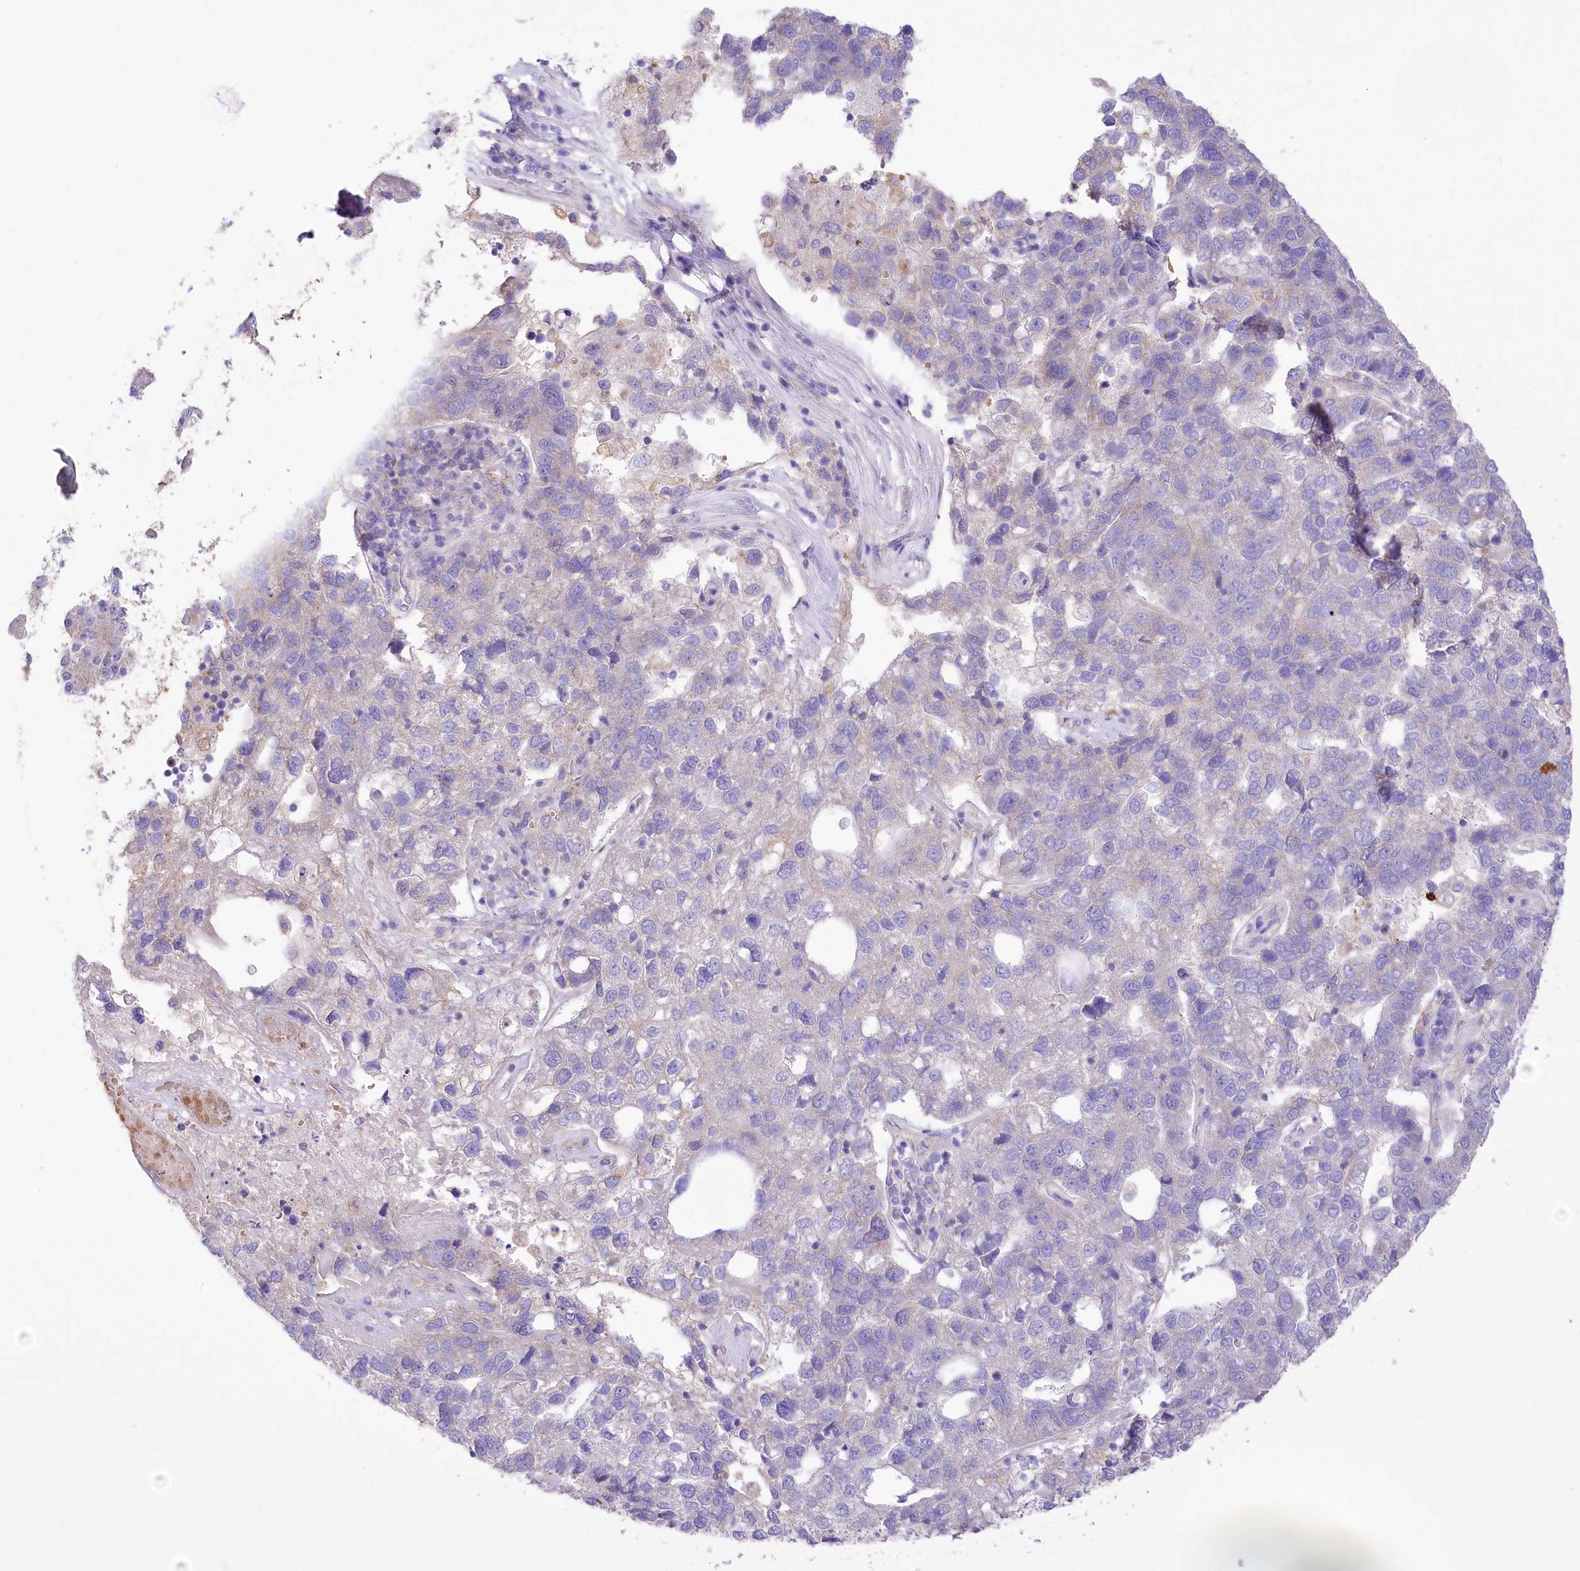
{"staining": {"intensity": "weak", "quantity": "25%-75%", "location": "cytoplasmic/membranous"}, "tissue": "pancreatic cancer", "cell_type": "Tumor cells", "image_type": "cancer", "snomed": [{"axis": "morphology", "description": "Adenocarcinoma, NOS"}, {"axis": "topography", "description": "Pancreas"}], "caption": "High-magnification brightfield microscopy of pancreatic cancer (adenocarcinoma) stained with DAB (brown) and counterstained with hematoxylin (blue). tumor cells exhibit weak cytoplasmic/membranous staining is seen in approximately25%-75% of cells. The protein is stained brown, and the nuclei are stained in blue (DAB IHC with brightfield microscopy, high magnification).", "gene": "PRSS53", "patient": {"sex": "female", "age": 61}}